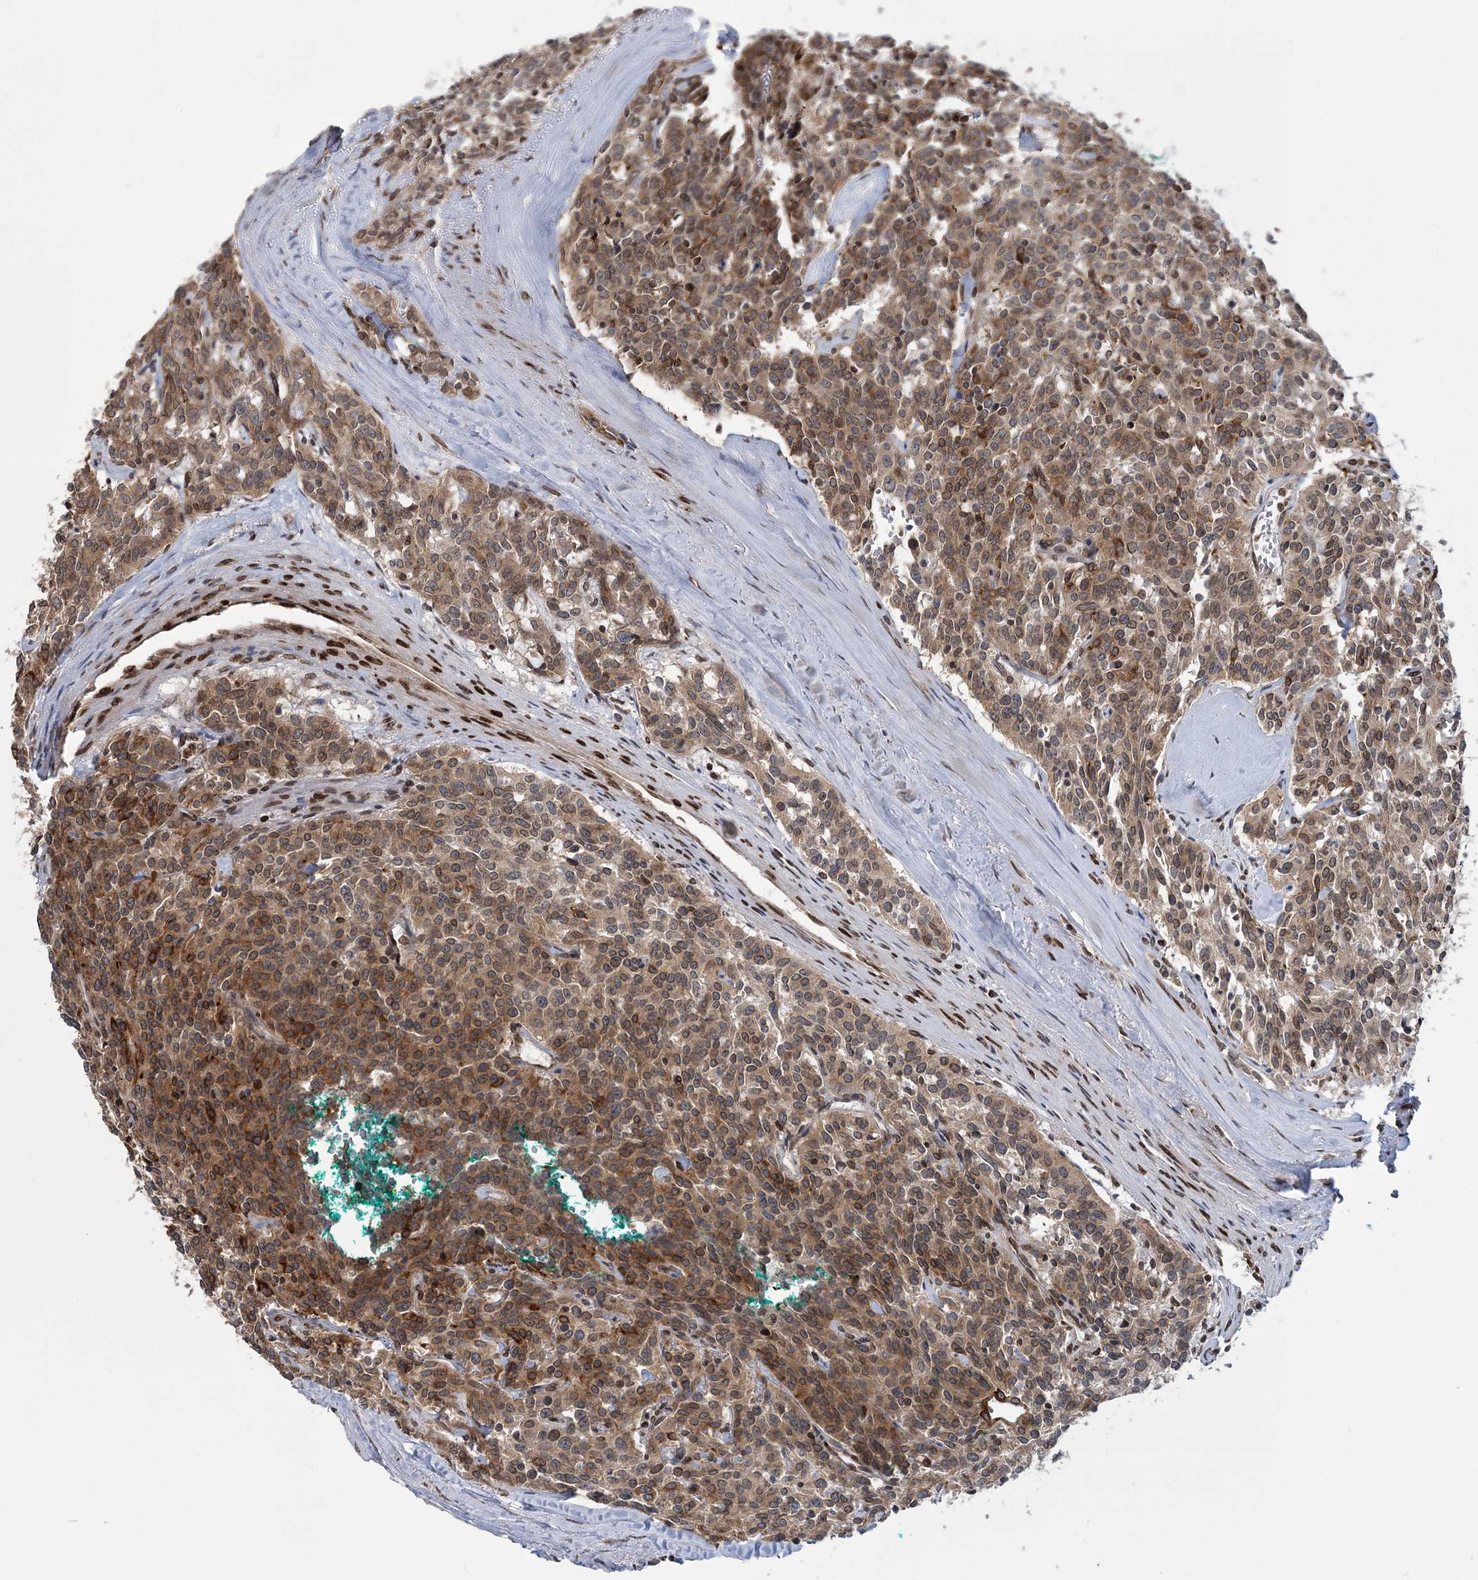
{"staining": {"intensity": "moderate", "quantity": ">75%", "location": "cytoplasmic/membranous"}, "tissue": "carcinoid", "cell_type": "Tumor cells", "image_type": "cancer", "snomed": [{"axis": "morphology", "description": "Carcinoid, malignant, NOS"}, {"axis": "topography", "description": "Lung"}], "caption": "An immunohistochemistry image of tumor tissue is shown. Protein staining in brown shows moderate cytoplasmic/membranous positivity in carcinoid within tumor cells.", "gene": "DNAJC27", "patient": {"sex": "female", "age": 46}}